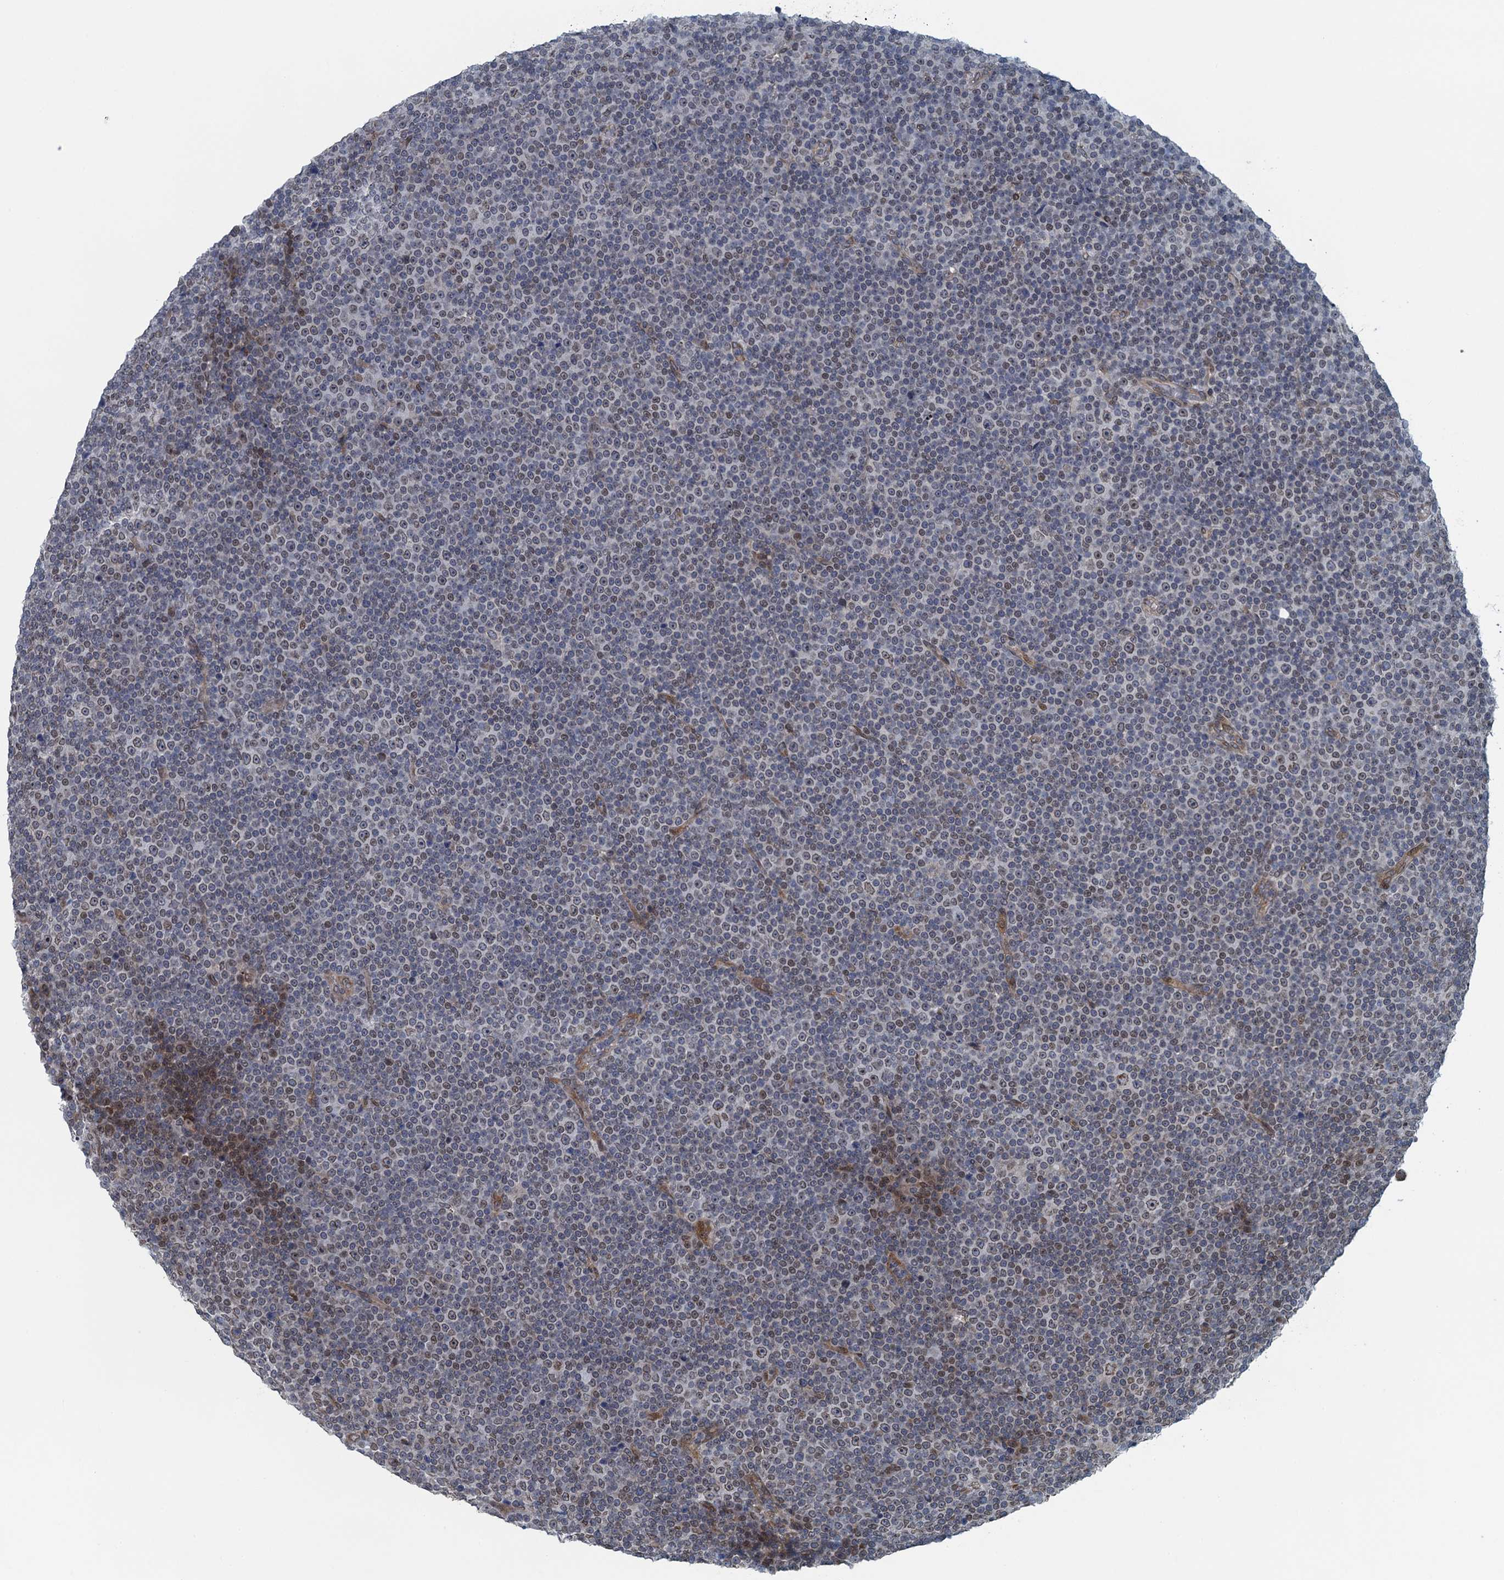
{"staining": {"intensity": "weak", "quantity": "25%-75%", "location": "cytoplasmic/membranous,nuclear"}, "tissue": "lymphoma", "cell_type": "Tumor cells", "image_type": "cancer", "snomed": [{"axis": "morphology", "description": "Malignant lymphoma, non-Hodgkin's type, Low grade"}, {"axis": "topography", "description": "Lymph node"}], "caption": "A high-resolution micrograph shows immunohistochemistry (IHC) staining of malignant lymphoma, non-Hodgkin's type (low-grade), which reveals weak cytoplasmic/membranous and nuclear expression in about 25%-75% of tumor cells.", "gene": "CCDC34", "patient": {"sex": "female", "age": 67}}